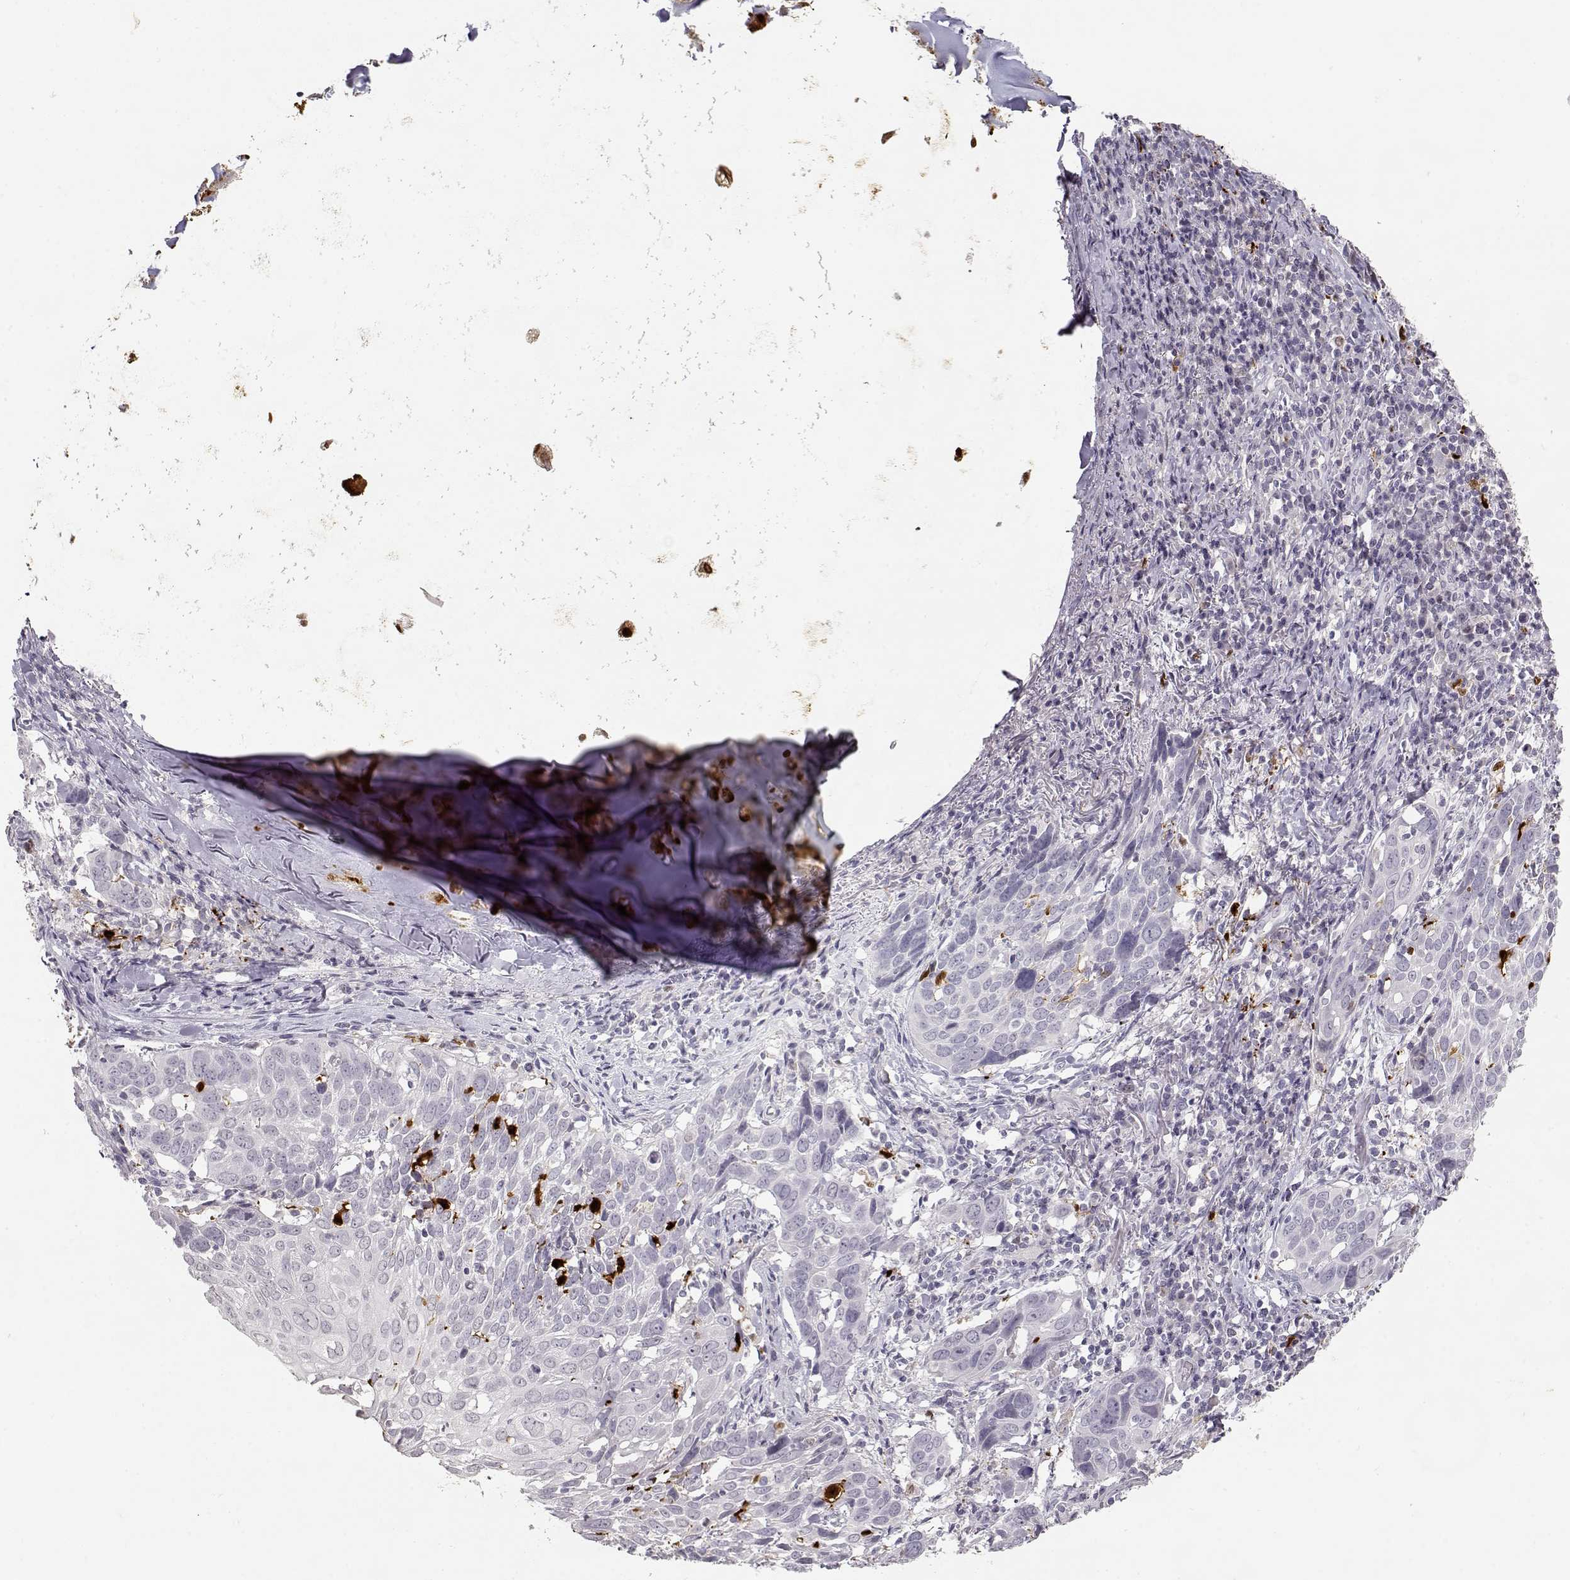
{"staining": {"intensity": "negative", "quantity": "none", "location": "none"}, "tissue": "lung cancer", "cell_type": "Tumor cells", "image_type": "cancer", "snomed": [{"axis": "morphology", "description": "Squamous cell carcinoma, NOS"}, {"axis": "topography", "description": "Lung"}], "caption": "An immunohistochemistry micrograph of lung cancer is shown. There is no staining in tumor cells of lung cancer.", "gene": "S100B", "patient": {"sex": "male", "age": 57}}